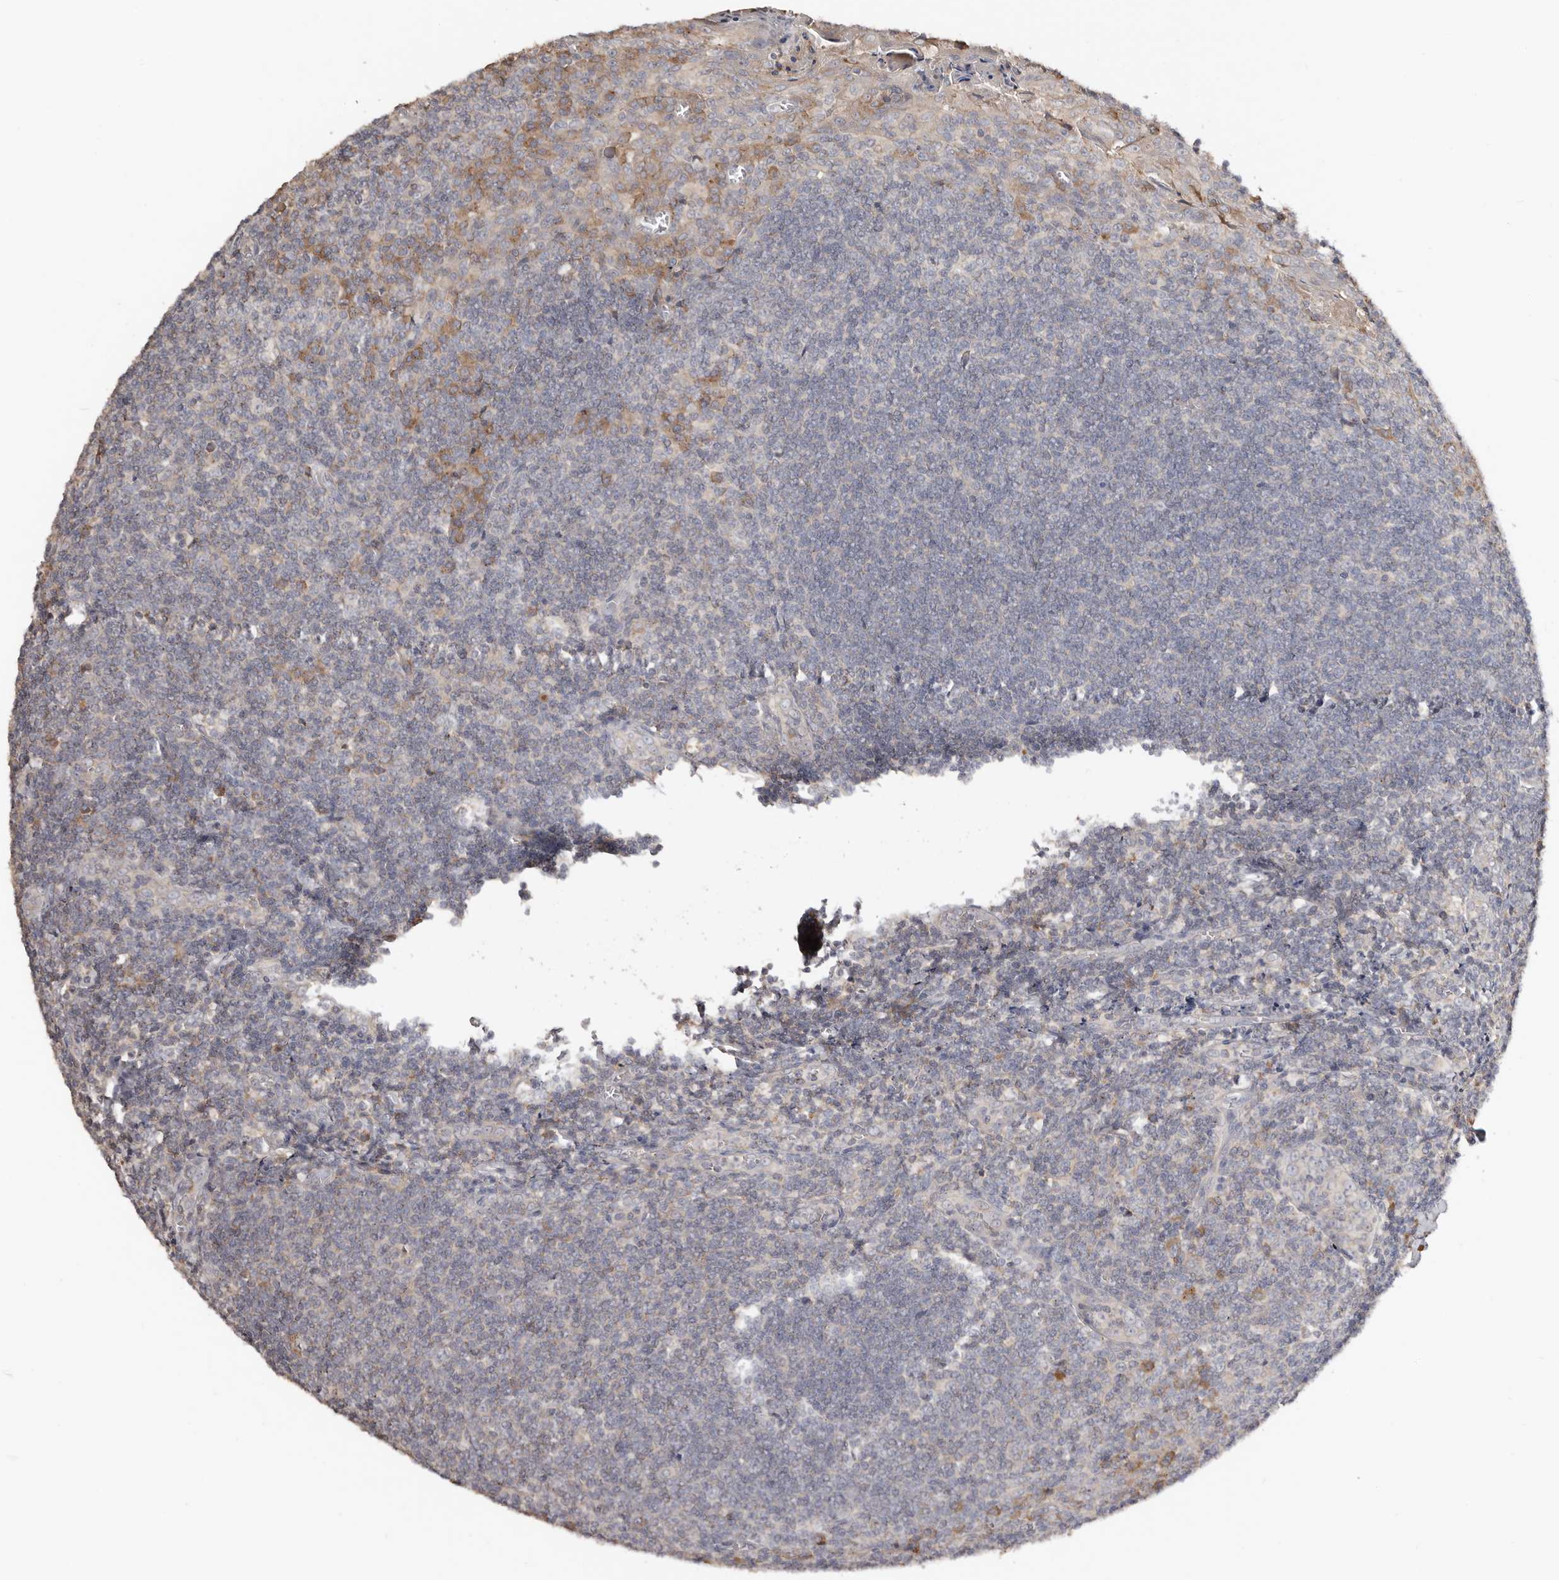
{"staining": {"intensity": "moderate", "quantity": "<25%", "location": "cytoplasmic/membranous"}, "tissue": "tonsil", "cell_type": "Germinal center cells", "image_type": "normal", "snomed": [{"axis": "morphology", "description": "Normal tissue, NOS"}, {"axis": "topography", "description": "Tonsil"}], "caption": "Brown immunohistochemical staining in normal human tonsil displays moderate cytoplasmic/membranous staining in about <25% of germinal center cells.", "gene": "SLC39A2", "patient": {"sex": "male", "age": 27}}